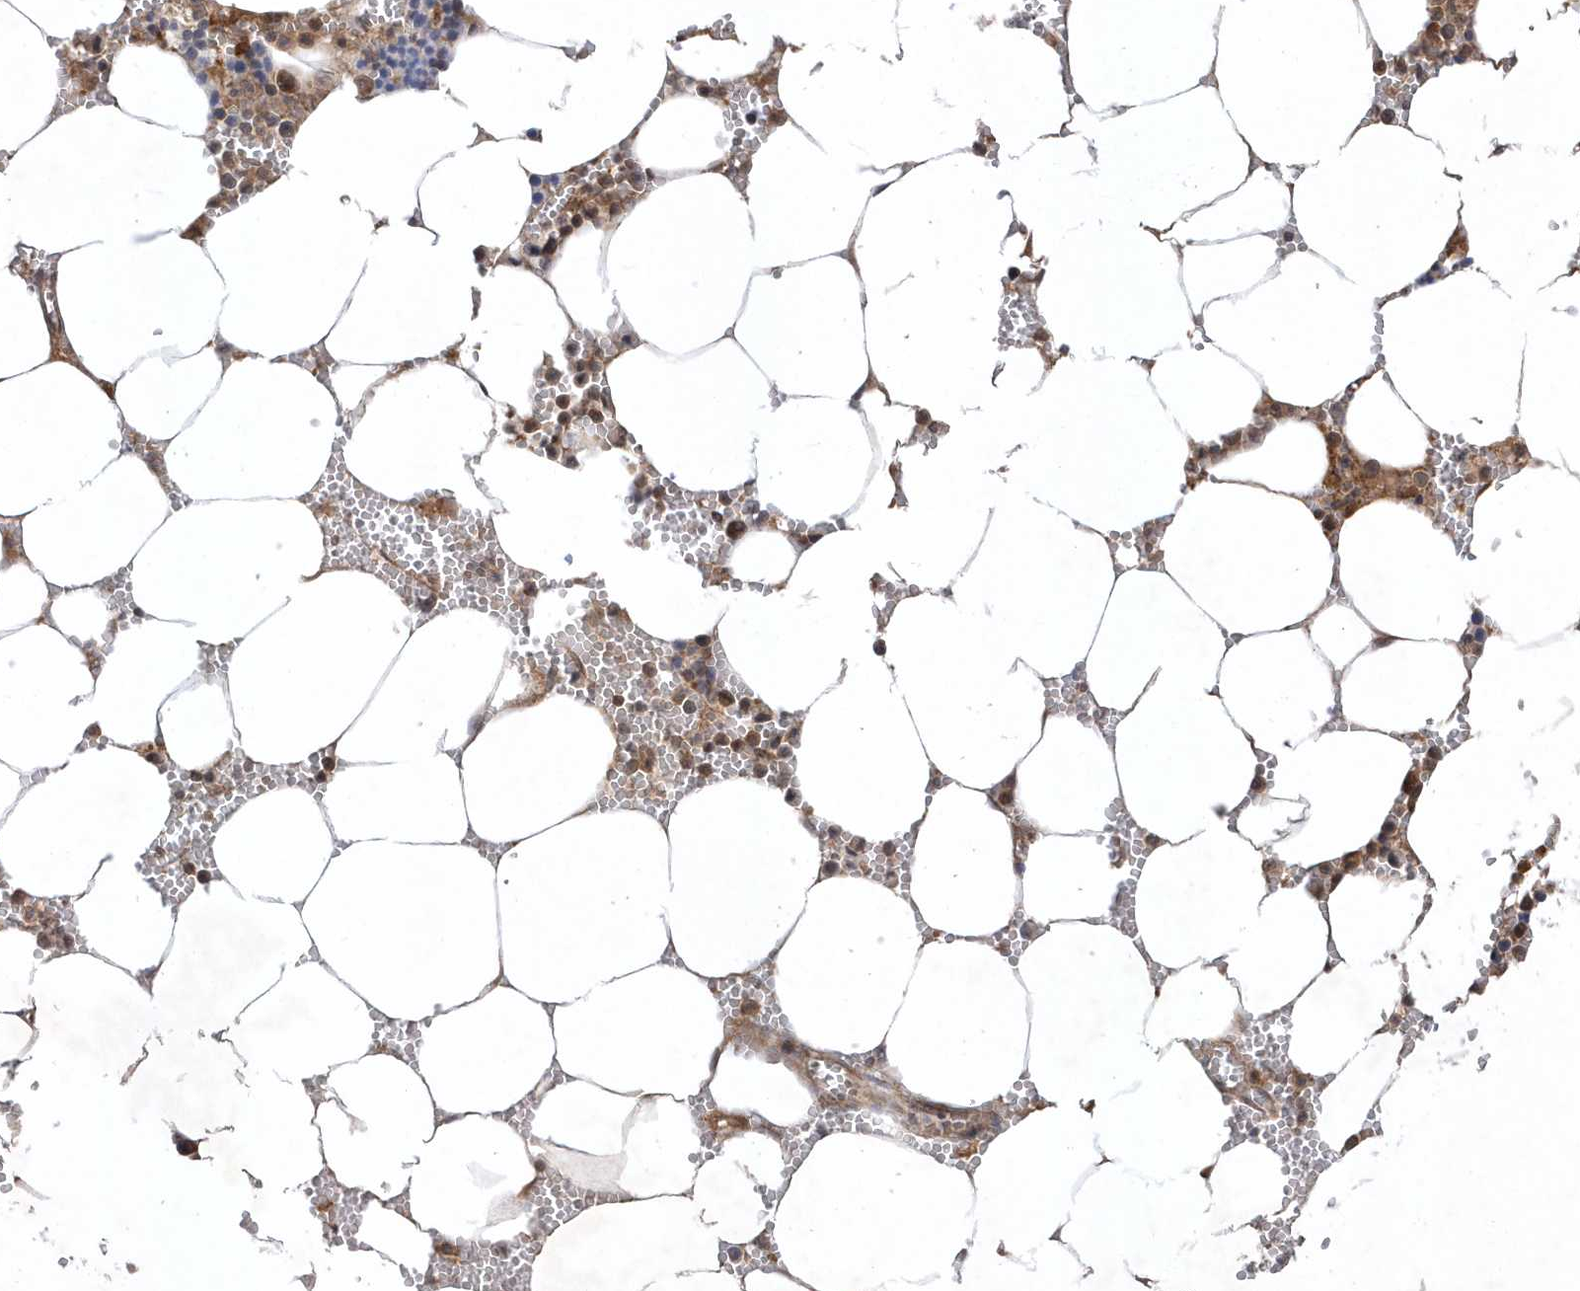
{"staining": {"intensity": "moderate", "quantity": "25%-75%", "location": "cytoplasmic/membranous,nuclear"}, "tissue": "bone marrow", "cell_type": "Hematopoietic cells", "image_type": "normal", "snomed": [{"axis": "morphology", "description": "Normal tissue, NOS"}, {"axis": "topography", "description": "Bone marrow"}], "caption": "Protein analysis of unremarkable bone marrow reveals moderate cytoplasmic/membranous,nuclear staining in approximately 25%-75% of hematopoietic cells.", "gene": "GFM2", "patient": {"sex": "male", "age": 70}}